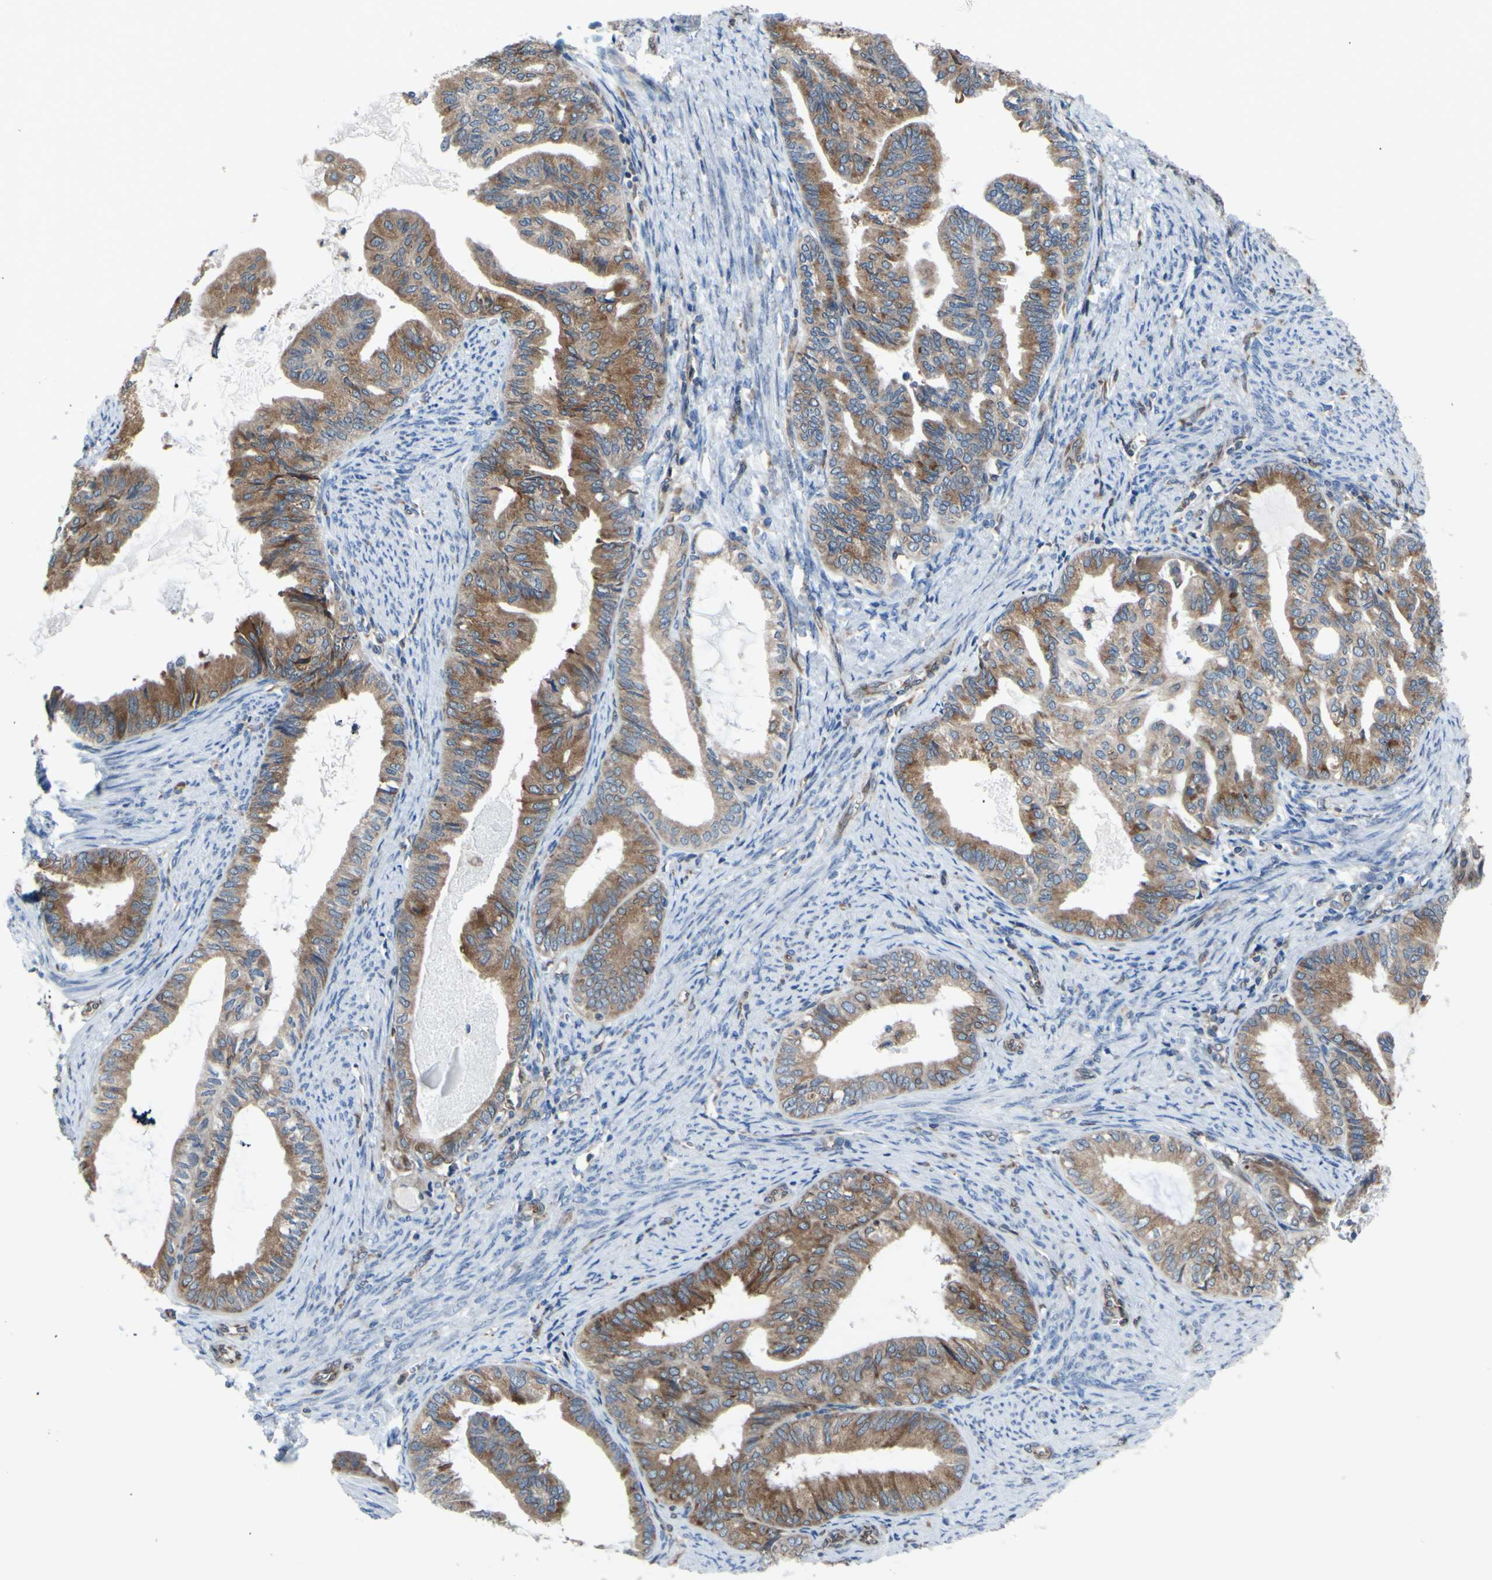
{"staining": {"intensity": "moderate", "quantity": ">75%", "location": "cytoplasmic/membranous"}, "tissue": "endometrial cancer", "cell_type": "Tumor cells", "image_type": "cancer", "snomed": [{"axis": "morphology", "description": "Adenocarcinoma, NOS"}, {"axis": "topography", "description": "Endometrium"}], "caption": "Human endometrial adenocarcinoma stained with a protein marker shows moderate staining in tumor cells.", "gene": "MGST2", "patient": {"sex": "female", "age": 86}}